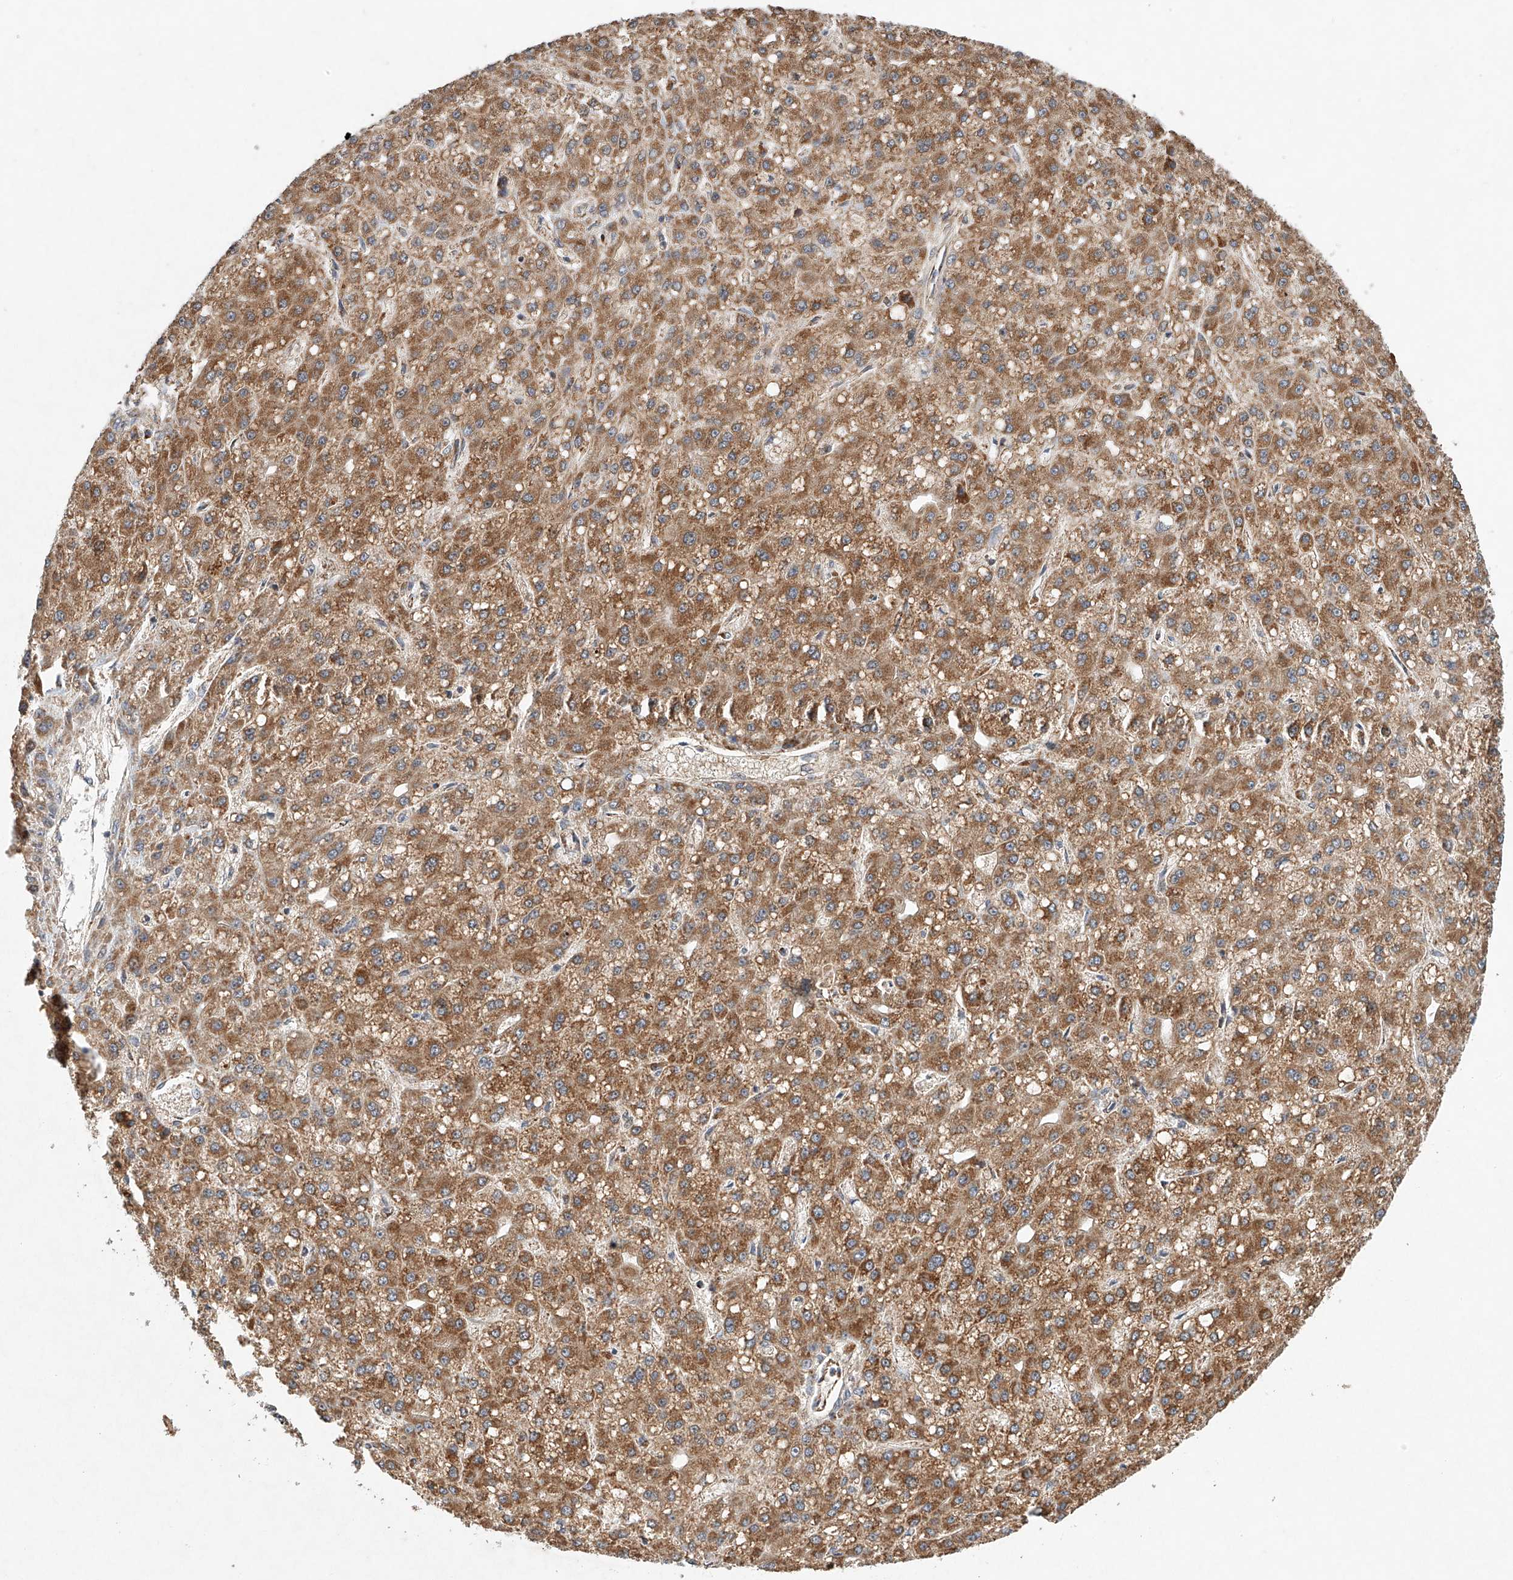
{"staining": {"intensity": "strong", "quantity": ">75%", "location": "cytoplasmic/membranous"}, "tissue": "liver cancer", "cell_type": "Tumor cells", "image_type": "cancer", "snomed": [{"axis": "morphology", "description": "Carcinoma, Hepatocellular, NOS"}, {"axis": "topography", "description": "Liver"}], "caption": "Protein staining of liver hepatocellular carcinoma tissue shows strong cytoplasmic/membranous expression in approximately >75% of tumor cells.", "gene": "DCAF11", "patient": {"sex": "male", "age": 67}}